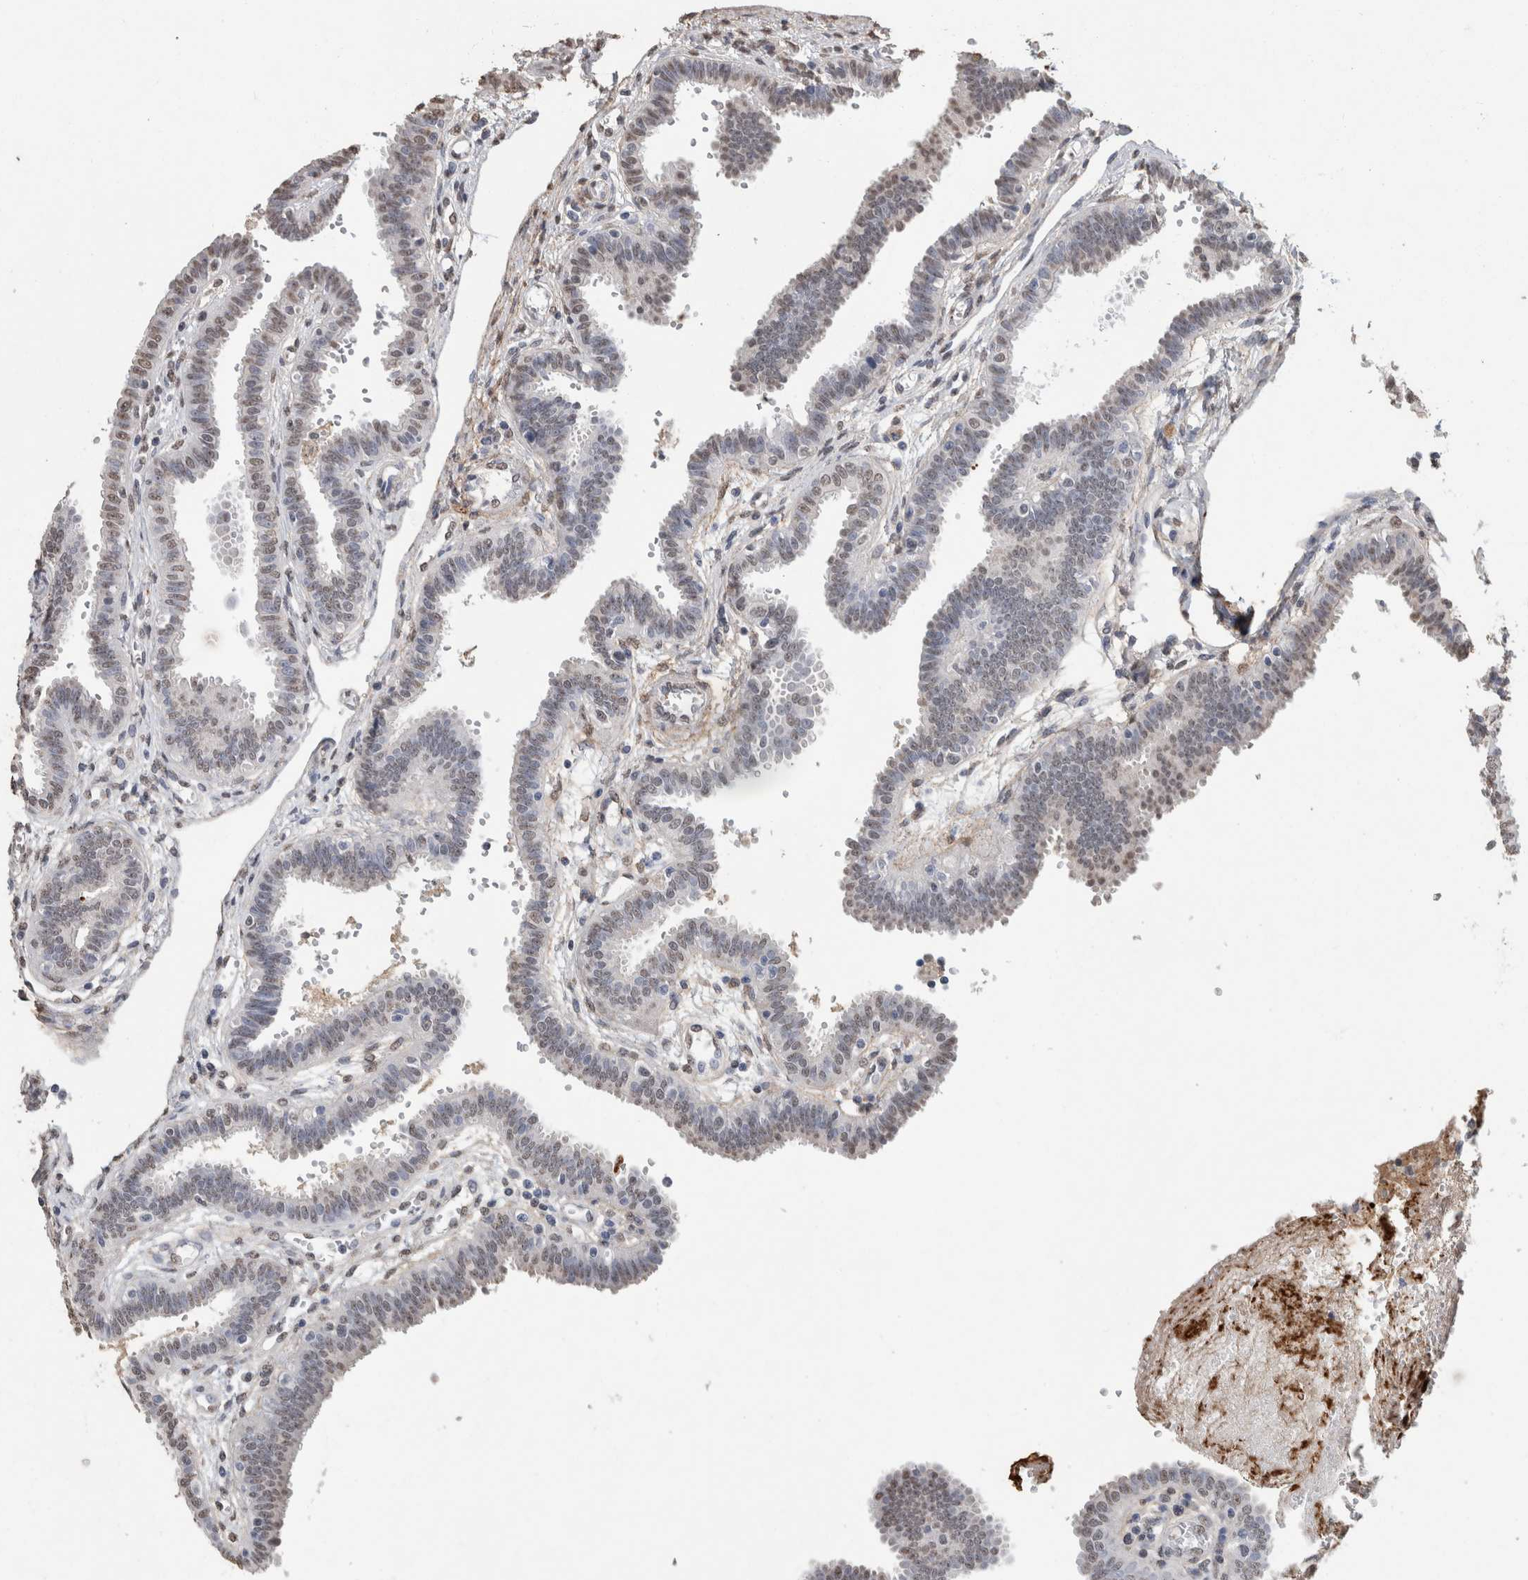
{"staining": {"intensity": "weak", "quantity": "<25%", "location": "nuclear"}, "tissue": "fallopian tube", "cell_type": "Glandular cells", "image_type": "normal", "snomed": [{"axis": "morphology", "description": "Normal tissue, NOS"}, {"axis": "topography", "description": "Fallopian tube"}], "caption": "A photomicrograph of fallopian tube stained for a protein displays no brown staining in glandular cells. The staining is performed using DAB brown chromogen with nuclei counter-stained in using hematoxylin.", "gene": "LTBP1", "patient": {"sex": "female", "age": 32}}